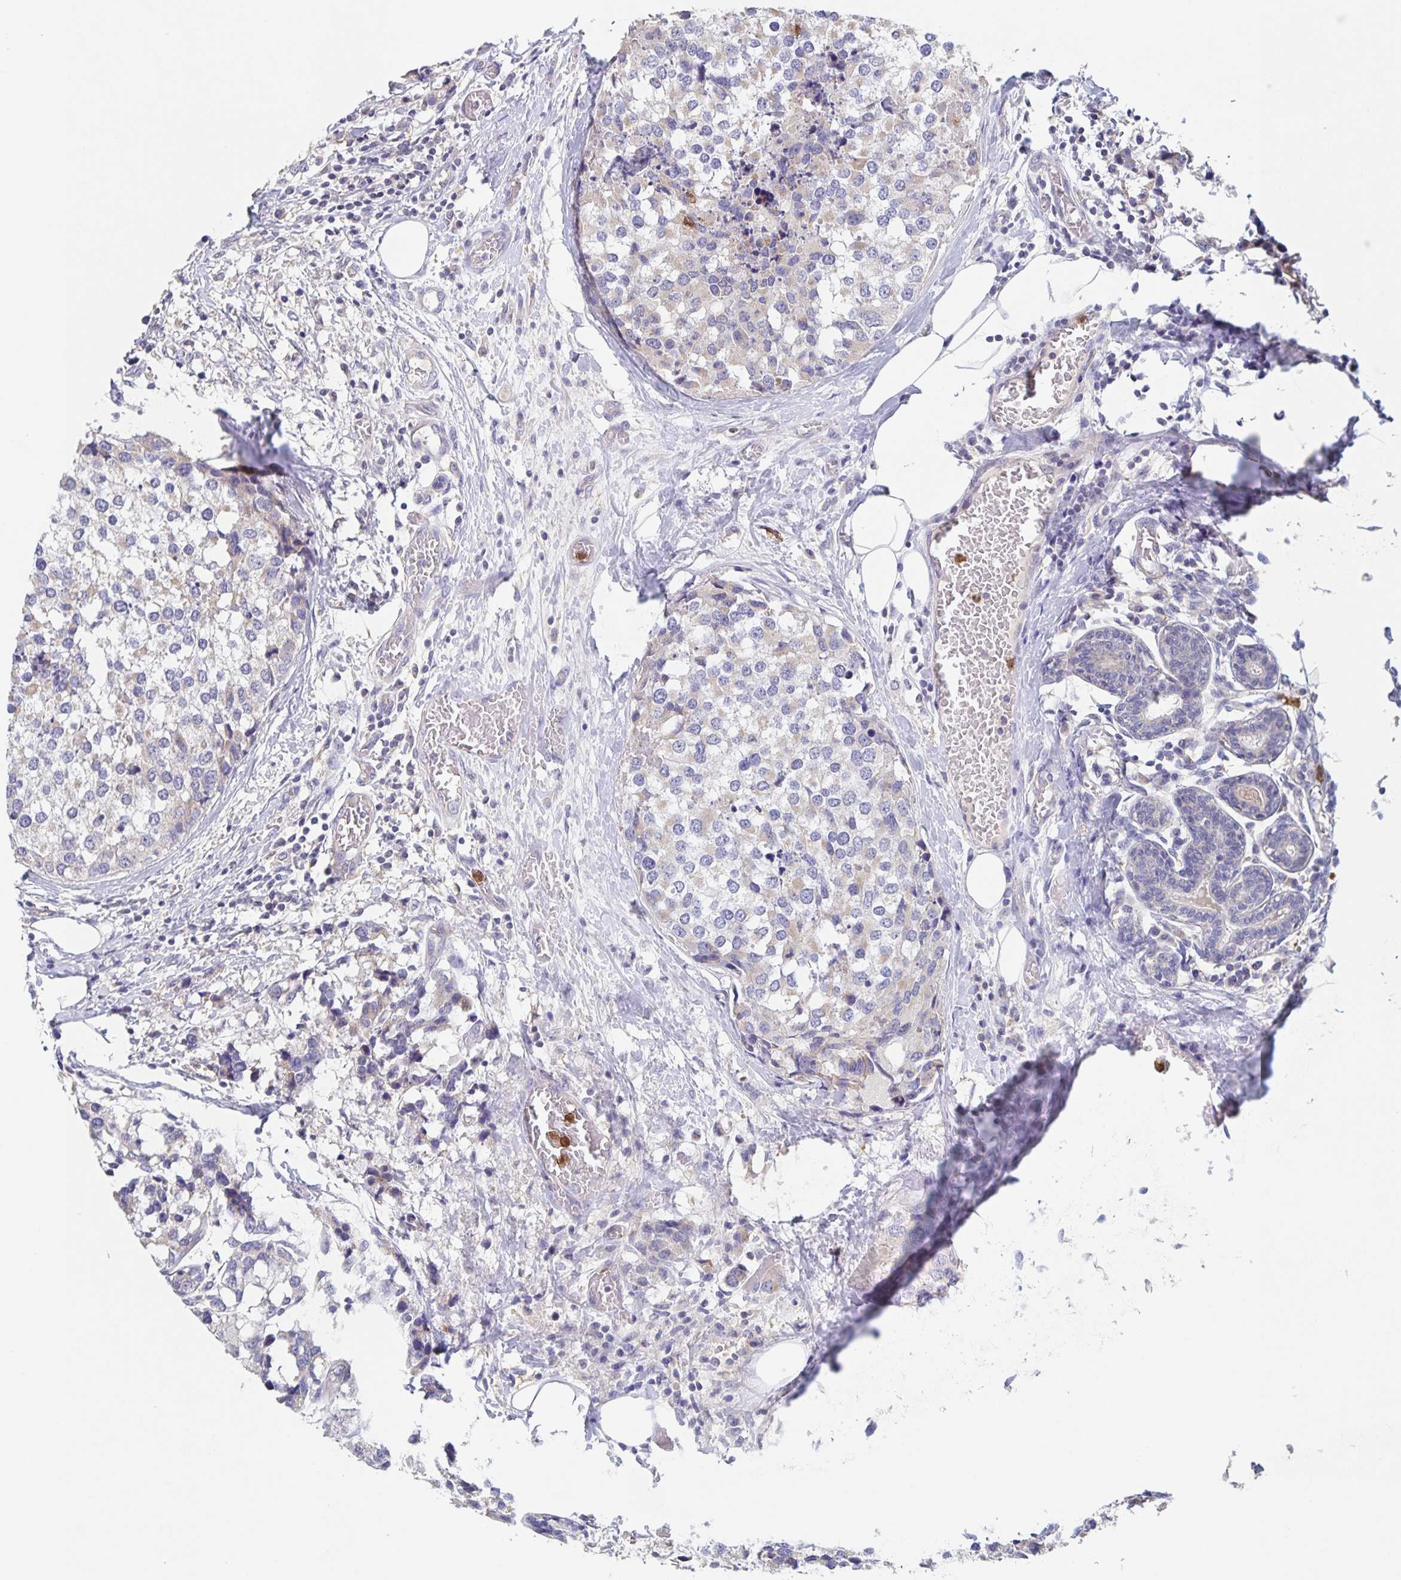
{"staining": {"intensity": "weak", "quantity": "<25%", "location": "cytoplasmic/membranous"}, "tissue": "breast cancer", "cell_type": "Tumor cells", "image_type": "cancer", "snomed": [{"axis": "morphology", "description": "Lobular carcinoma"}, {"axis": "topography", "description": "Breast"}], "caption": "Immunohistochemical staining of breast cancer (lobular carcinoma) reveals no significant staining in tumor cells.", "gene": "CDC42BPG", "patient": {"sex": "female", "age": 59}}